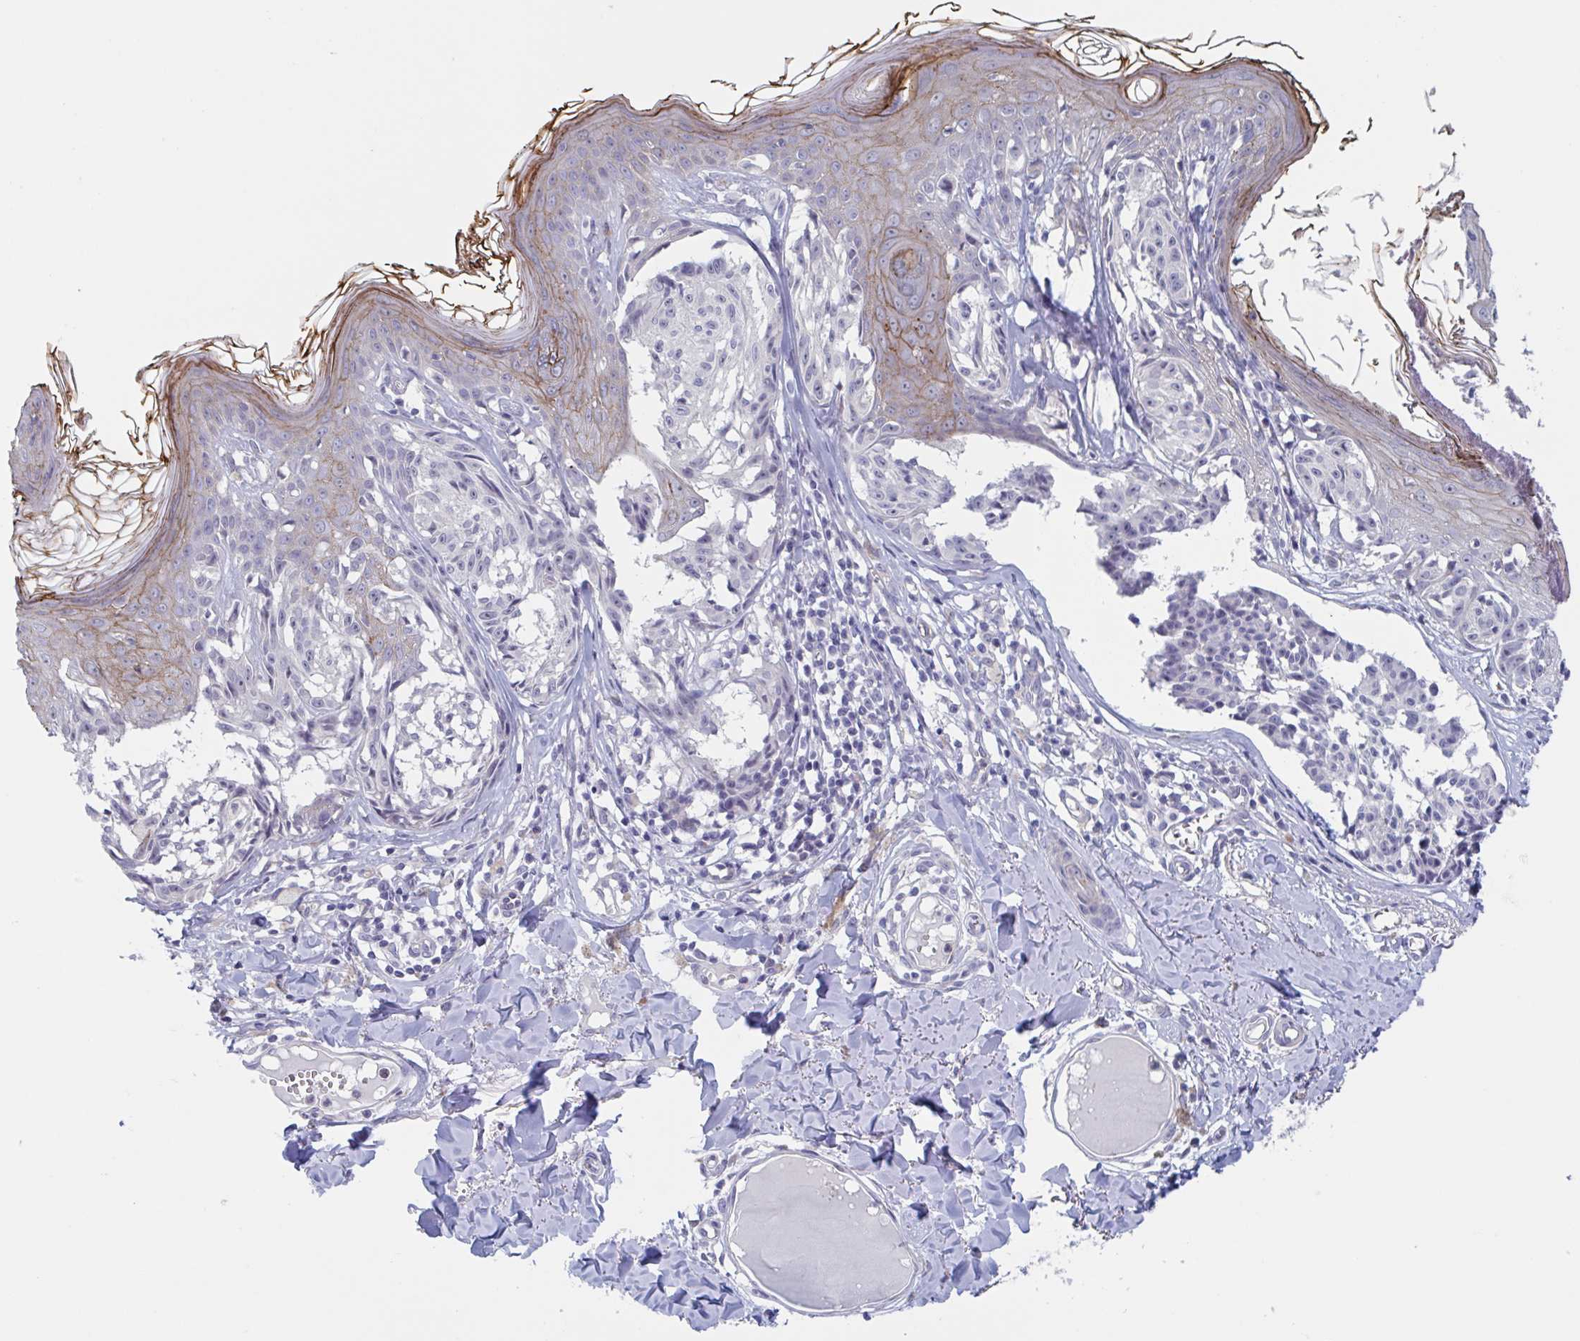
{"staining": {"intensity": "negative", "quantity": "none", "location": "none"}, "tissue": "melanoma", "cell_type": "Tumor cells", "image_type": "cancer", "snomed": [{"axis": "morphology", "description": "Malignant melanoma, NOS"}, {"axis": "topography", "description": "Skin"}], "caption": "Immunohistochemical staining of malignant melanoma shows no significant positivity in tumor cells.", "gene": "ST14", "patient": {"sex": "female", "age": 43}}